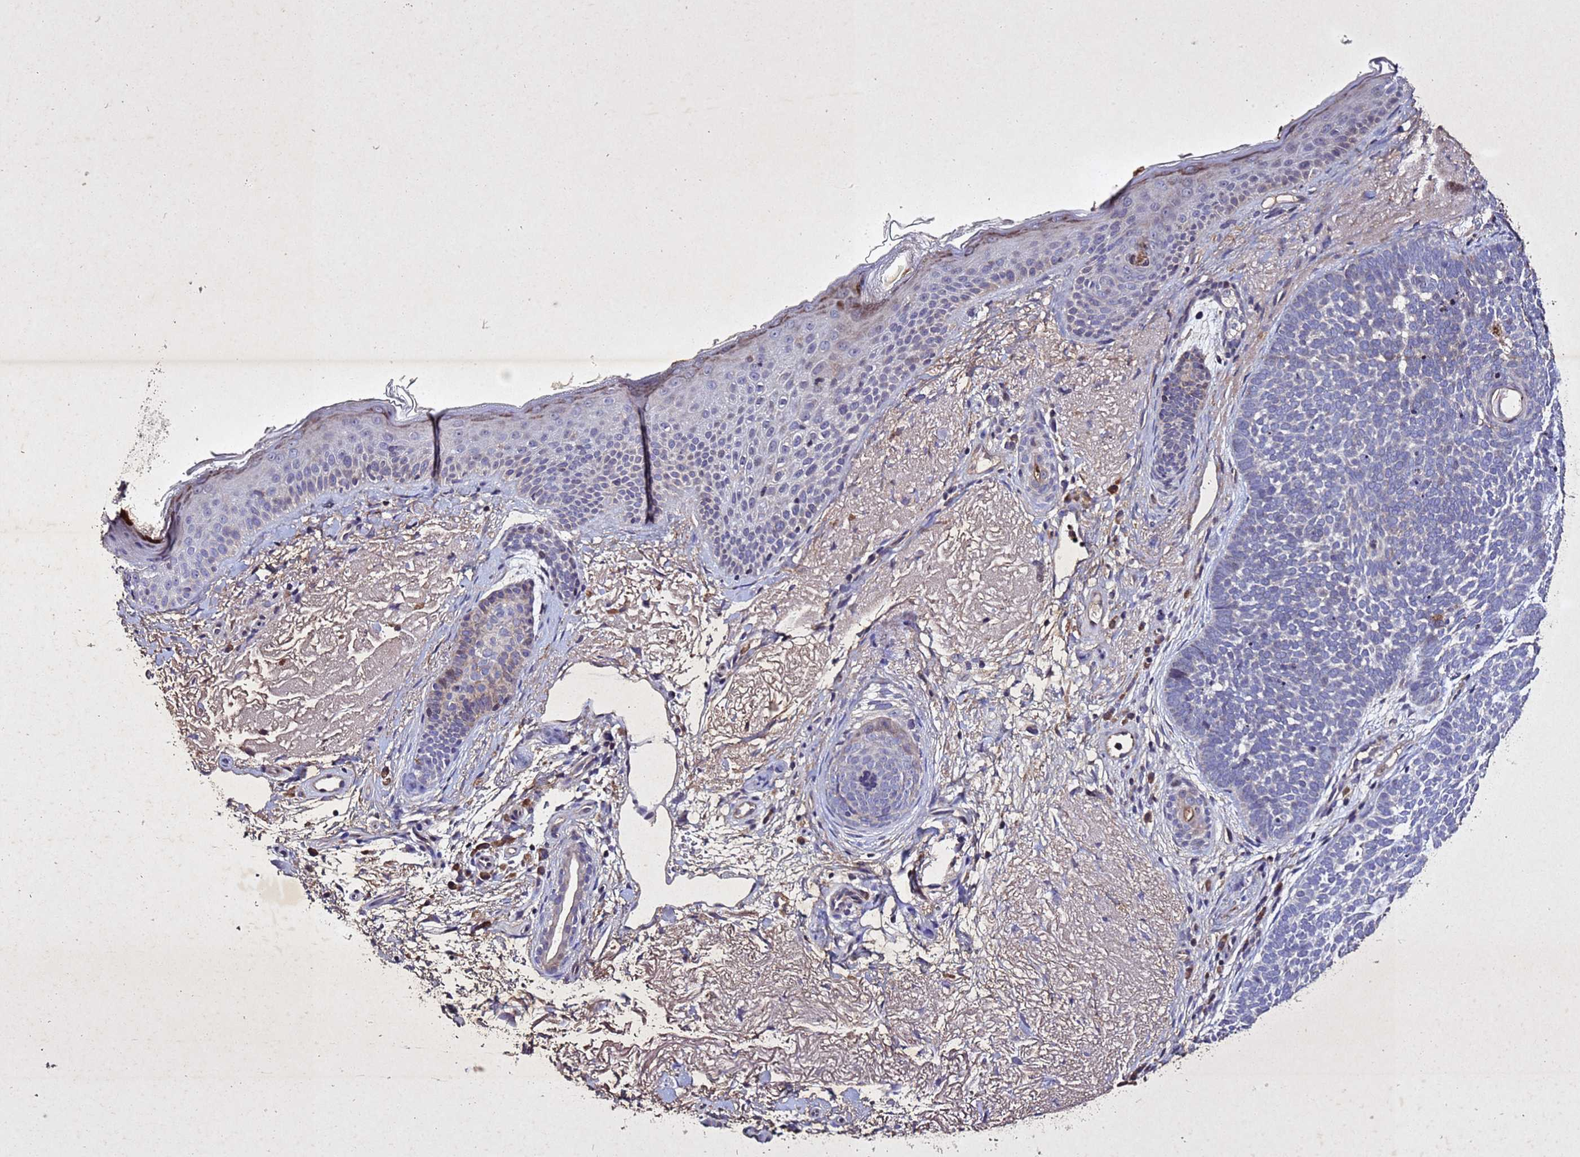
{"staining": {"intensity": "negative", "quantity": "none", "location": "none"}, "tissue": "skin cancer", "cell_type": "Tumor cells", "image_type": "cancer", "snomed": [{"axis": "morphology", "description": "Basal cell carcinoma"}, {"axis": "topography", "description": "Skin"}], "caption": "Micrograph shows no significant protein positivity in tumor cells of skin basal cell carcinoma. (Stains: DAB immunohistochemistry (IHC) with hematoxylin counter stain, Microscopy: brightfield microscopy at high magnification).", "gene": "SV2B", "patient": {"sex": "female", "age": 77}}